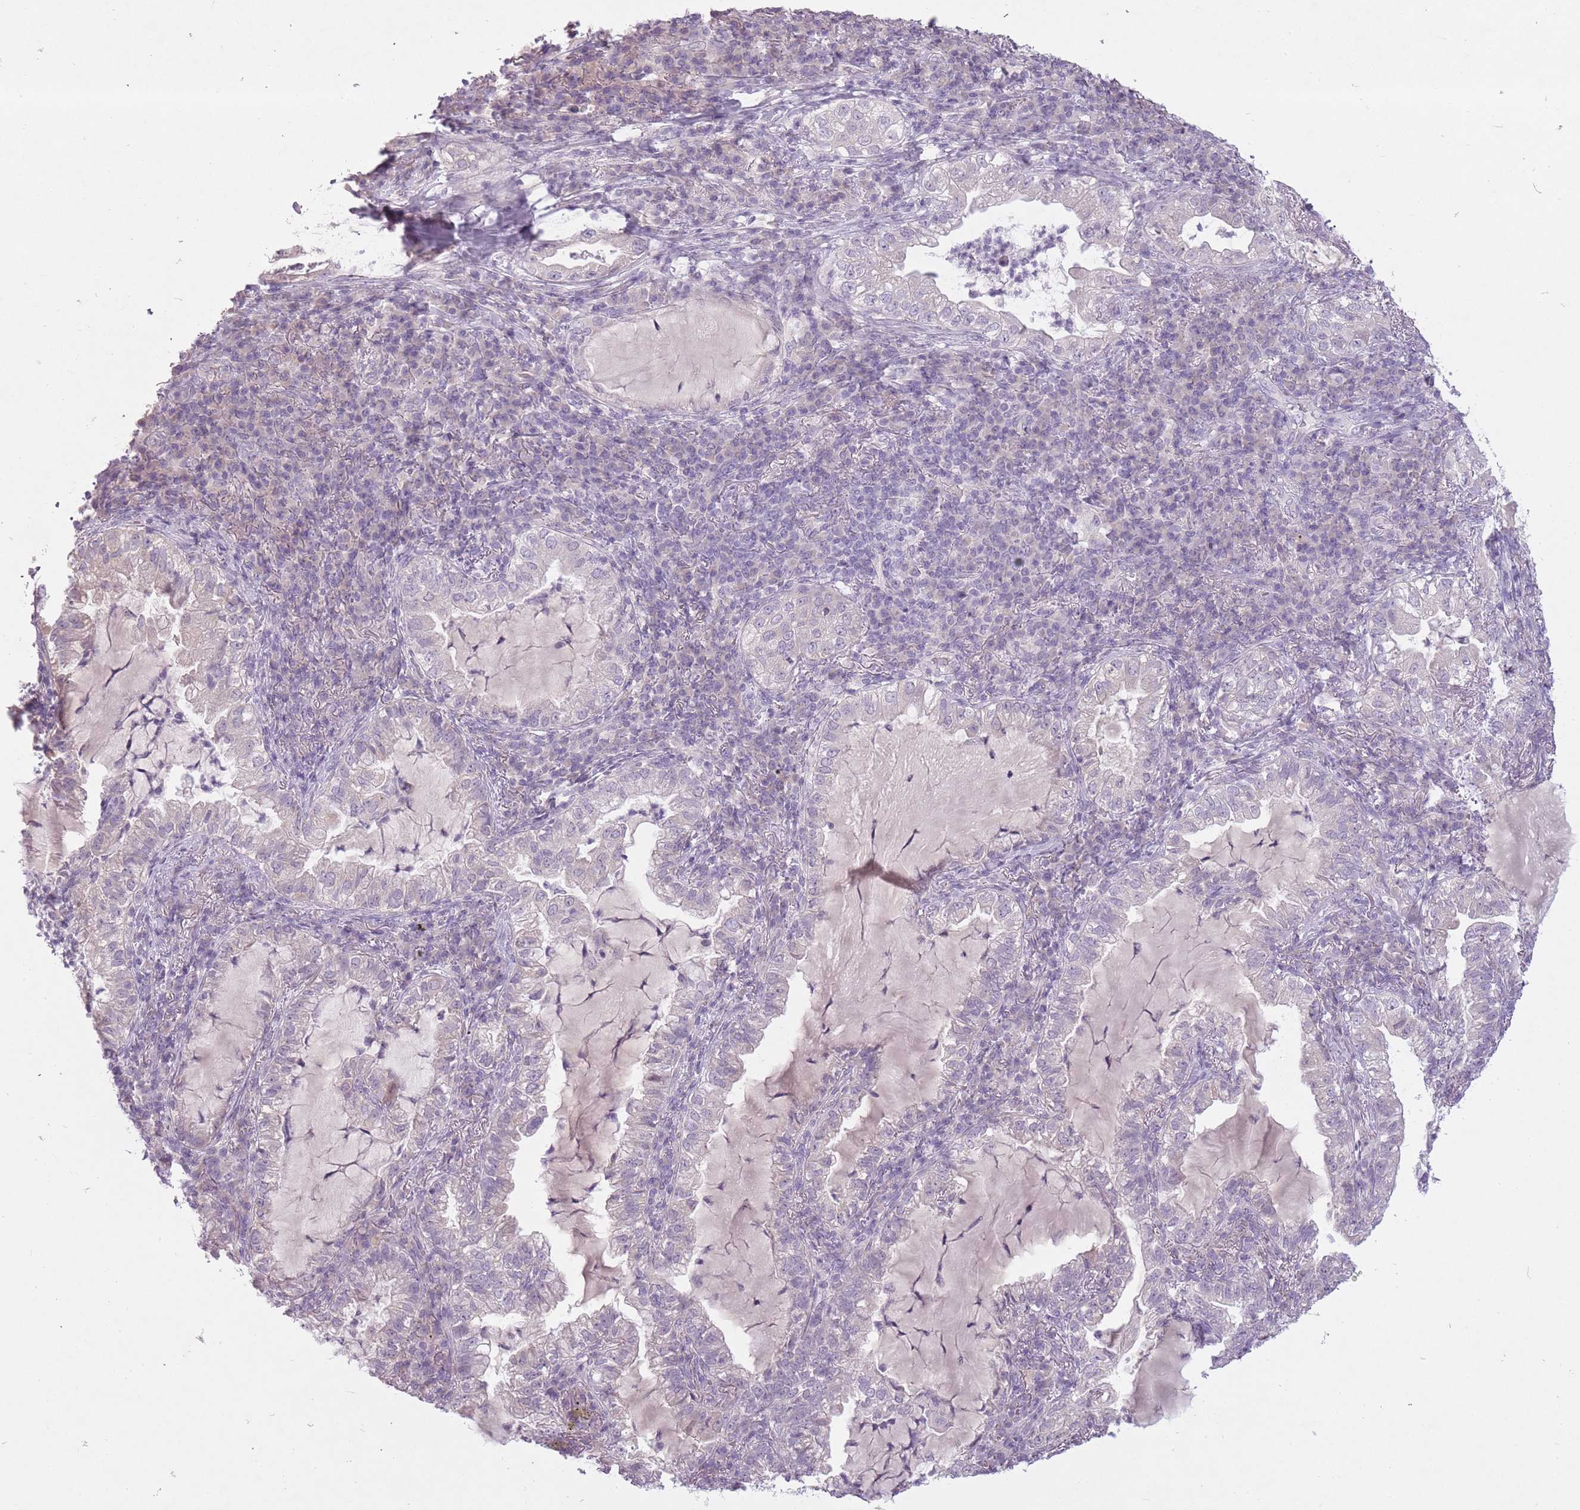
{"staining": {"intensity": "negative", "quantity": "none", "location": "none"}, "tissue": "lung cancer", "cell_type": "Tumor cells", "image_type": "cancer", "snomed": [{"axis": "morphology", "description": "Adenocarcinoma, NOS"}, {"axis": "topography", "description": "Lung"}], "caption": "IHC image of lung cancer (adenocarcinoma) stained for a protein (brown), which reveals no staining in tumor cells.", "gene": "FAM43B", "patient": {"sex": "female", "age": 73}}